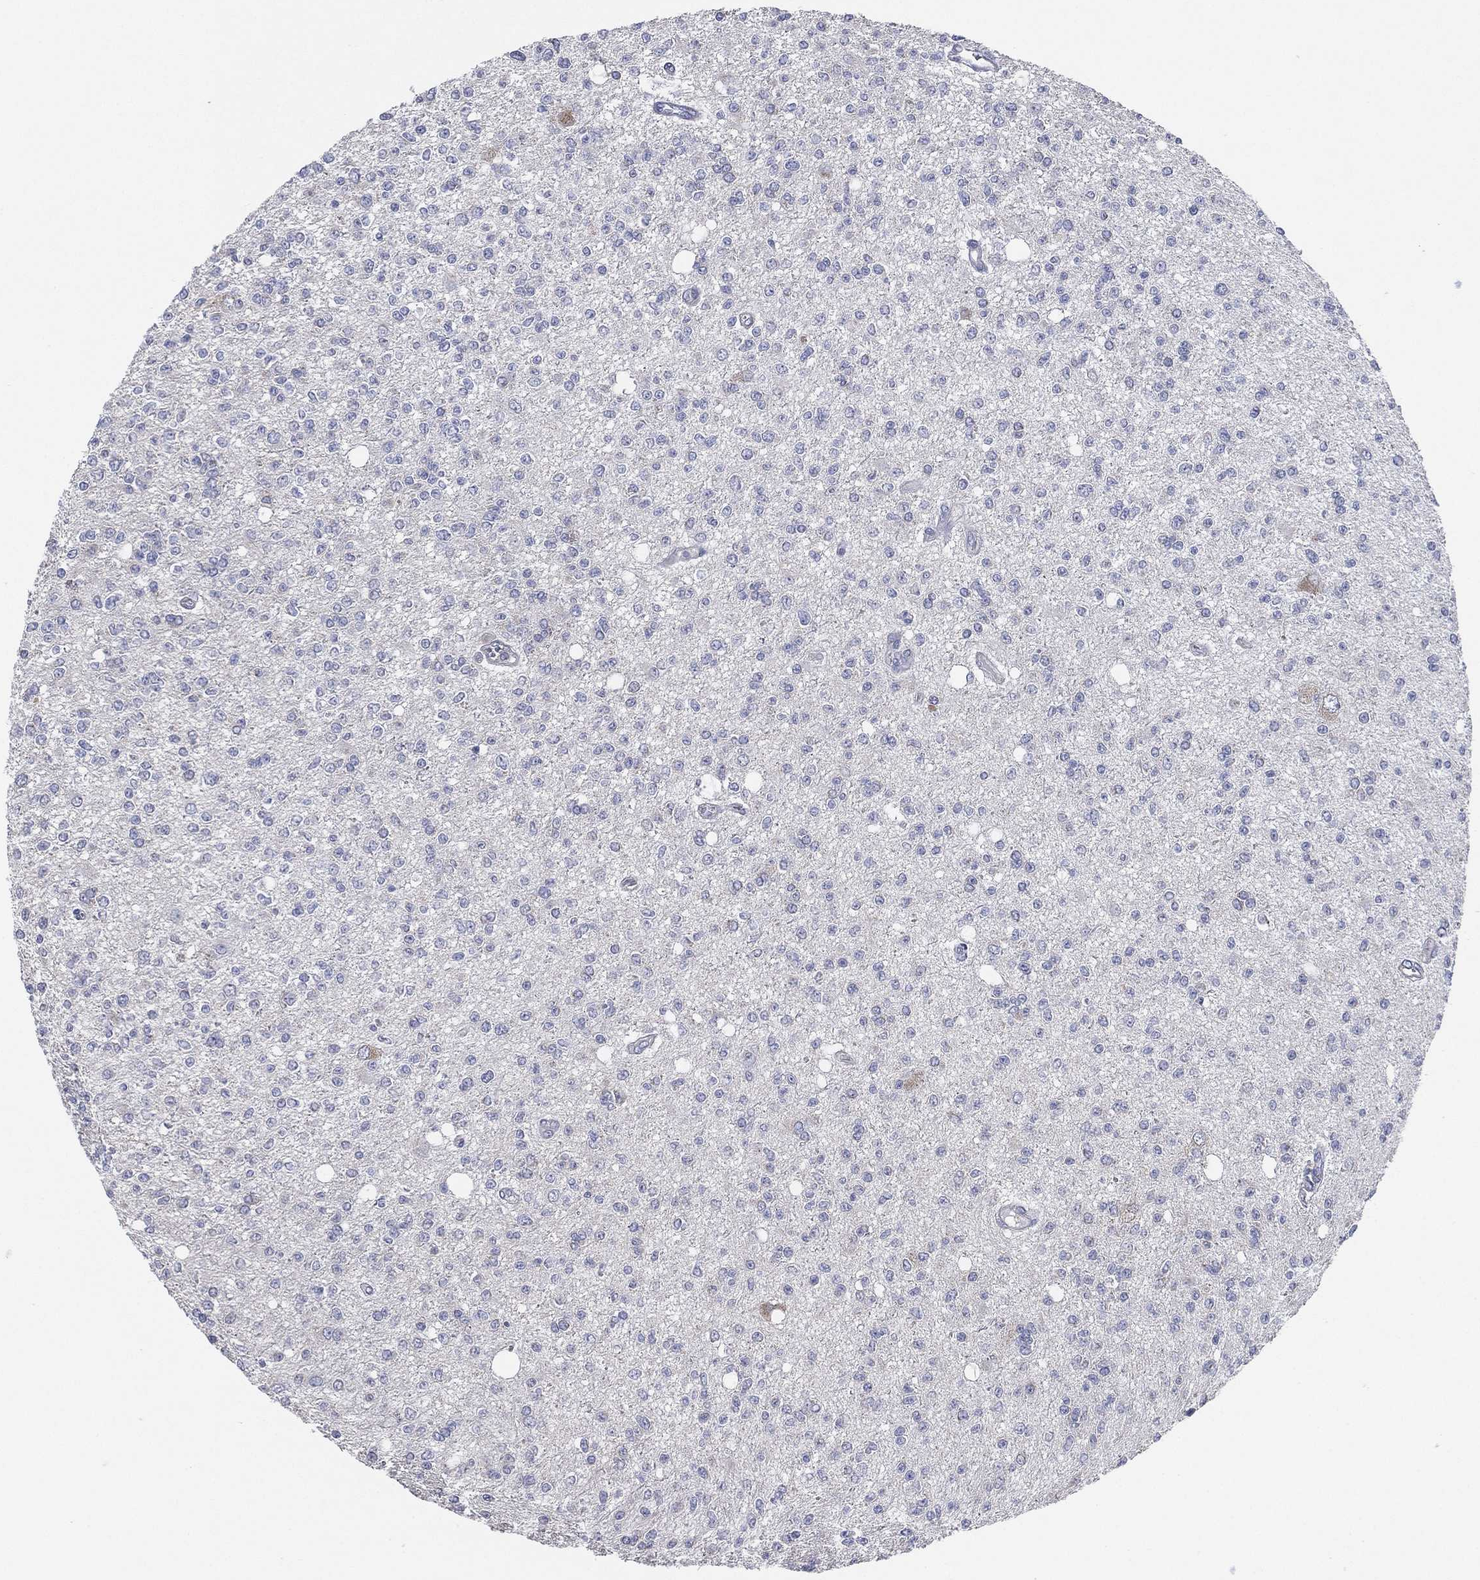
{"staining": {"intensity": "negative", "quantity": "none", "location": "none"}, "tissue": "glioma", "cell_type": "Tumor cells", "image_type": "cancer", "snomed": [{"axis": "morphology", "description": "Glioma, malignant, Low grade"}, {"axis": "topography", "description": "Brain"}], "caption": "DAB (3,3'-diaminobenzidine) immunohistochemical staining of human glioma shows no significant expression in tumor cells.", "gene": "ATP8A2", "patient": {"sex": "male", "age": 67}}